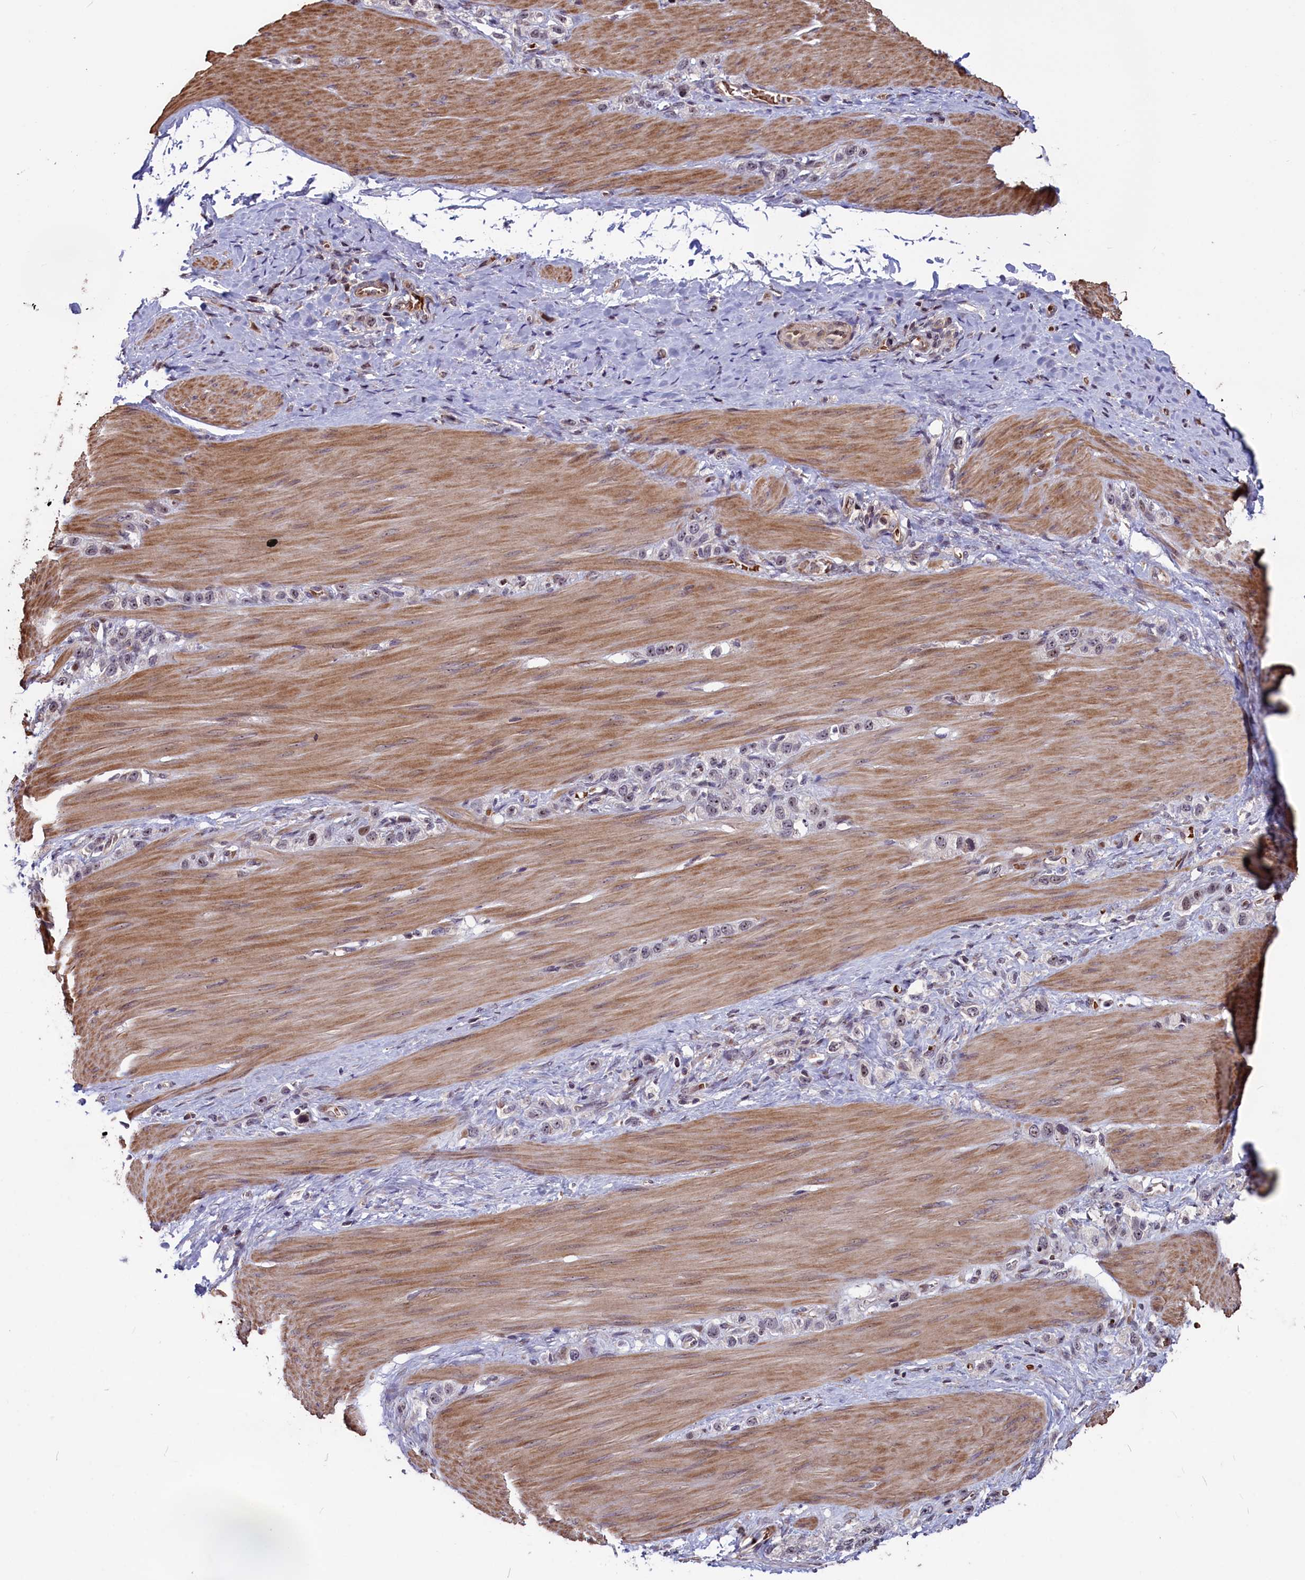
{"staining": {"intensity": "weak", "quantity": "<25%", "location": "nuclear"}, "tissue": "stomach cancer", "cell_type": "Tumor cells", "image_type": "cancer", "snomed": [{"axis": "morphology", "description": "Adenocarcinoma, NOS"}, {"axis": "topography", "description": "Stomach"}], "caption": "DAB immunohistochemical staining of human stomach cancer reveals no significant expression in tumor cells.", "gene": "SHFL", "patient": {"sex": "female", "age": 65}}